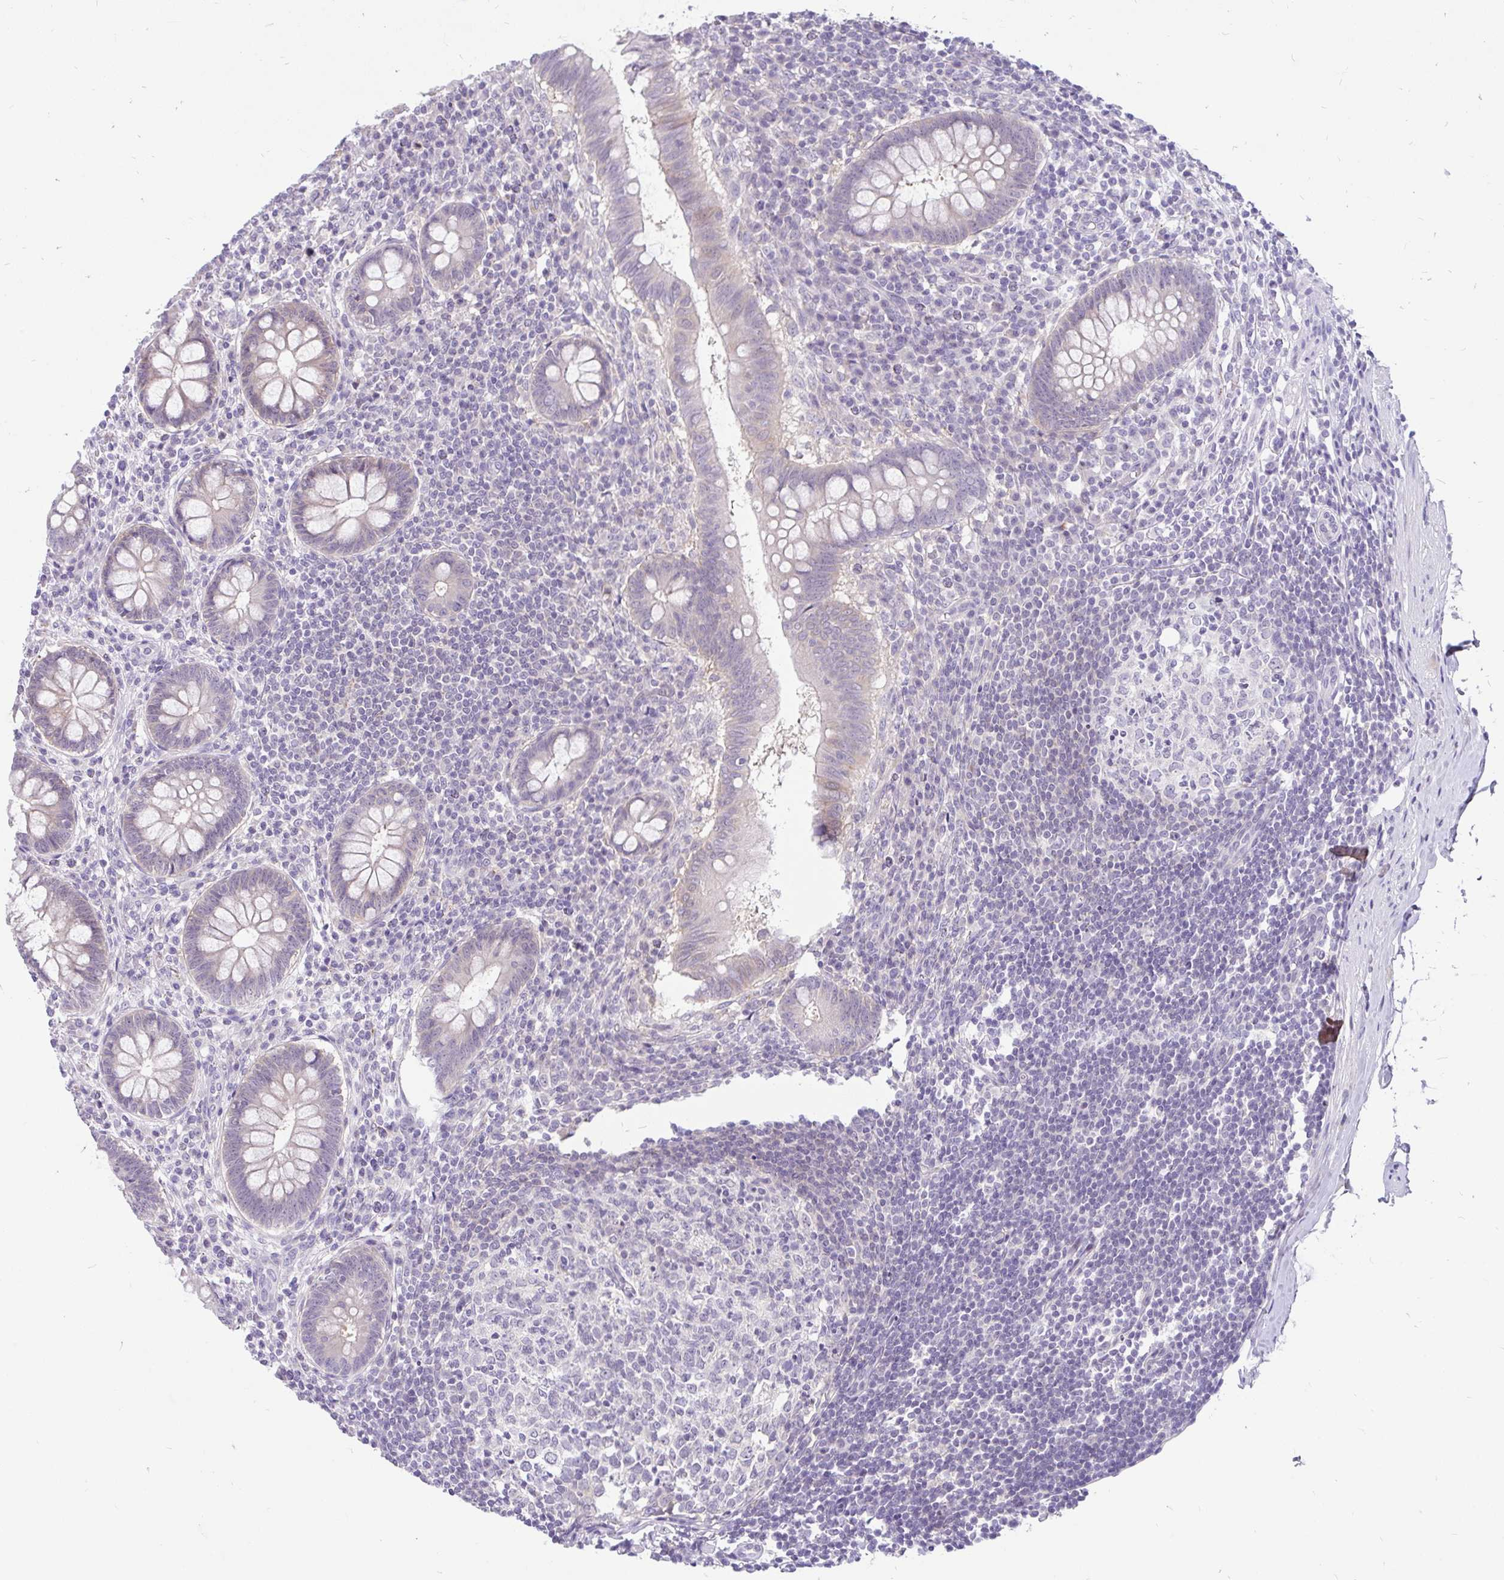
{"staining": {"intensity": "moderate", "quantity": "<25%", "location": "cytoplasmic/membranous"}, "tissue": "appendix", "cell_type": "Glandular cells", "image_type": "normal", "snomed": [{"axis": "morphology", "description": "Normal tissue, NOS"}, {"axis": "topography", "description": "Appendix"}], "caption": "Moderate cytoplasmic/membranous protein positivity is appreciated in approximately <25% of glandular cells in appendix. Nuclei are stained in blue.", "gene": "KIAA2013", "patient": {"sex": "female", "age": 56}}